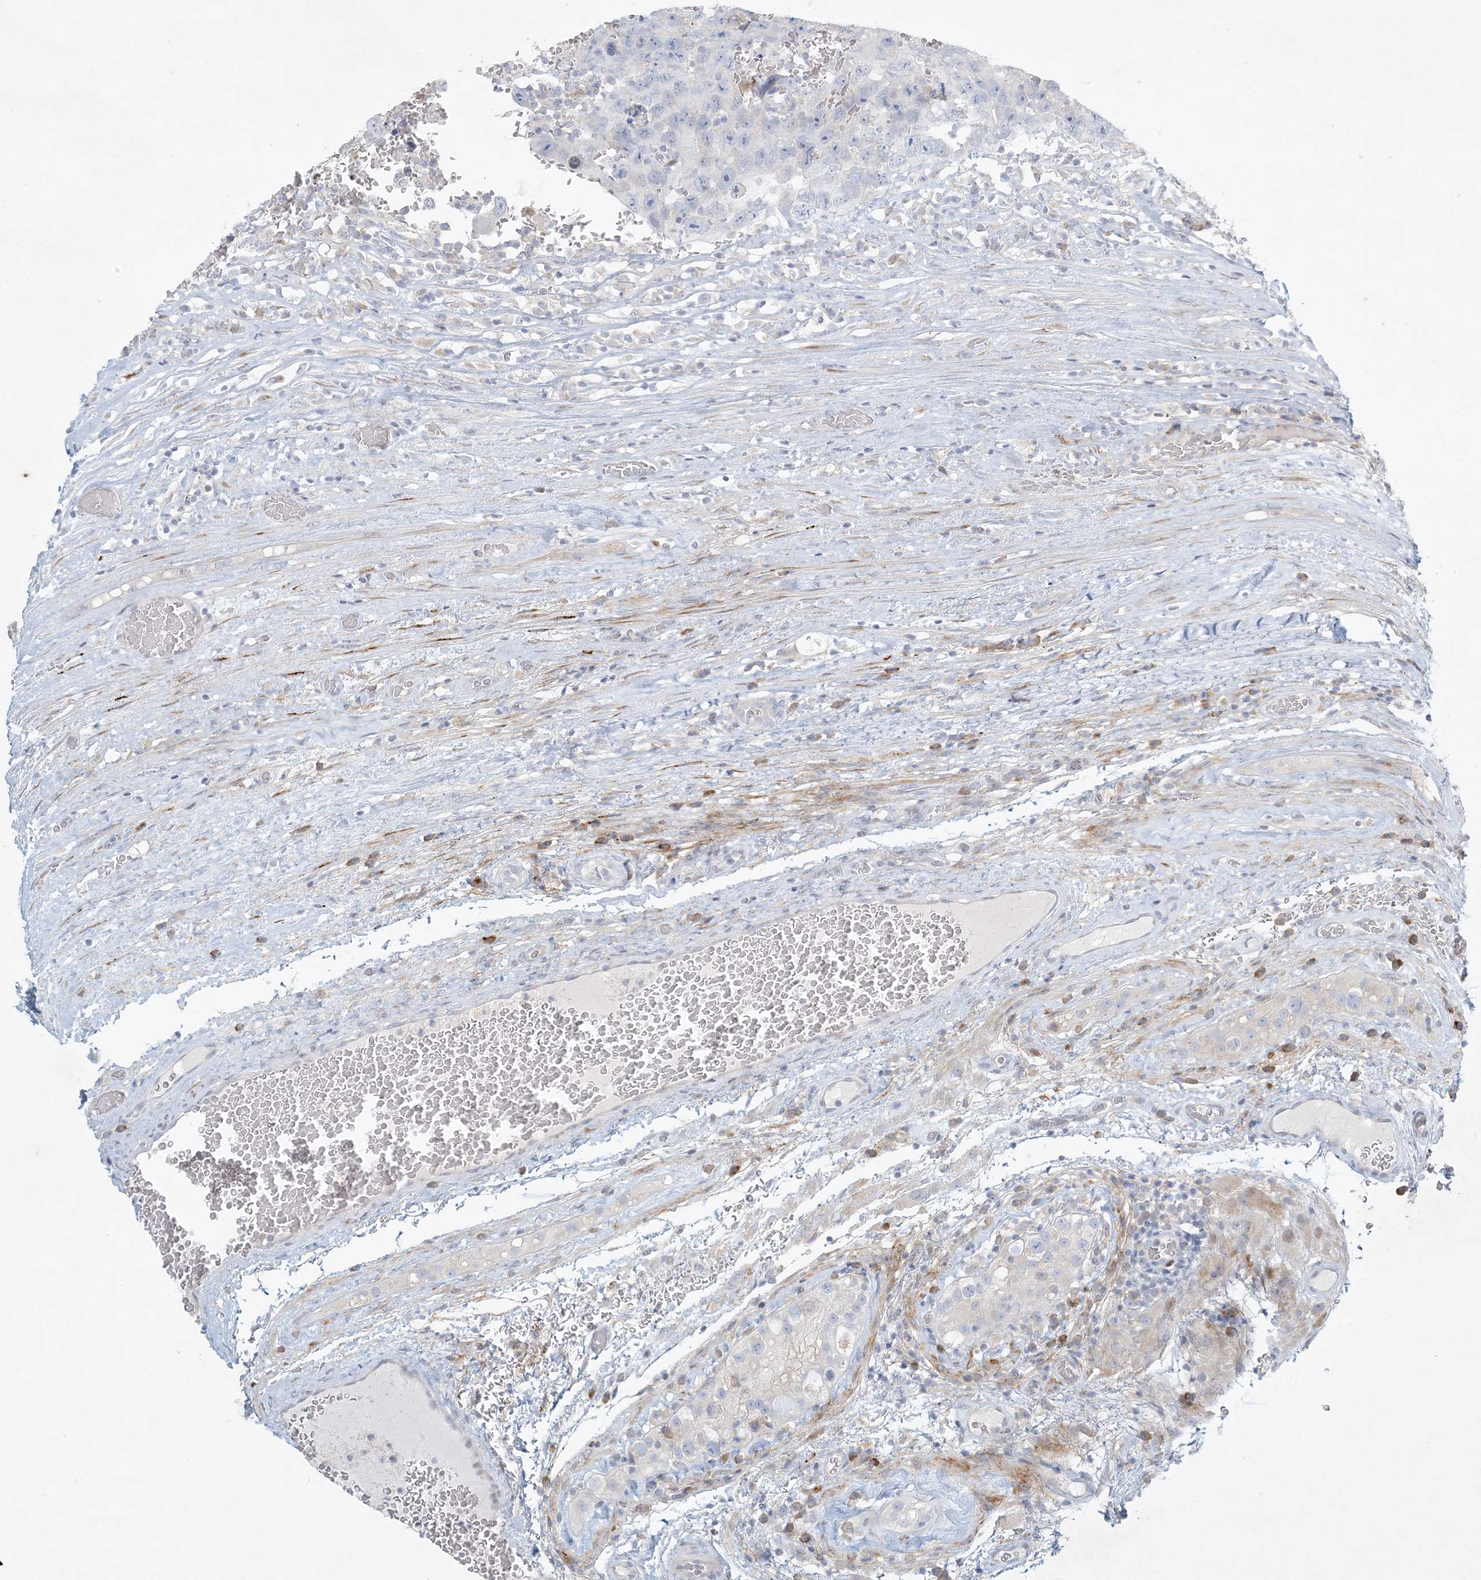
{"staining": {"intensity": "negative", "quantity": "none", "location": "none"}, "tissue": "testis cancer", "cell_type": "Tumor cells", "image_type": "cancer", "snomed": [{"axis": "morphology", "description": "Carcinoma, Embryonal, NOS"}, {"axis": "topography", "description": "Testis"}], "caption": "An image of embryonal carcinoma (testis) stained for a protein exhibits no brown staining in tumor cells. The staining was performed using DAB (3,3'-diaminobenzidine) to visualize the protein expression in brown, while the nuclei were stained in blue with hematoxylin (Magnification: 20x).", "gene": "ZNF385D", "patient": {"sex": "male", "age": 26}}